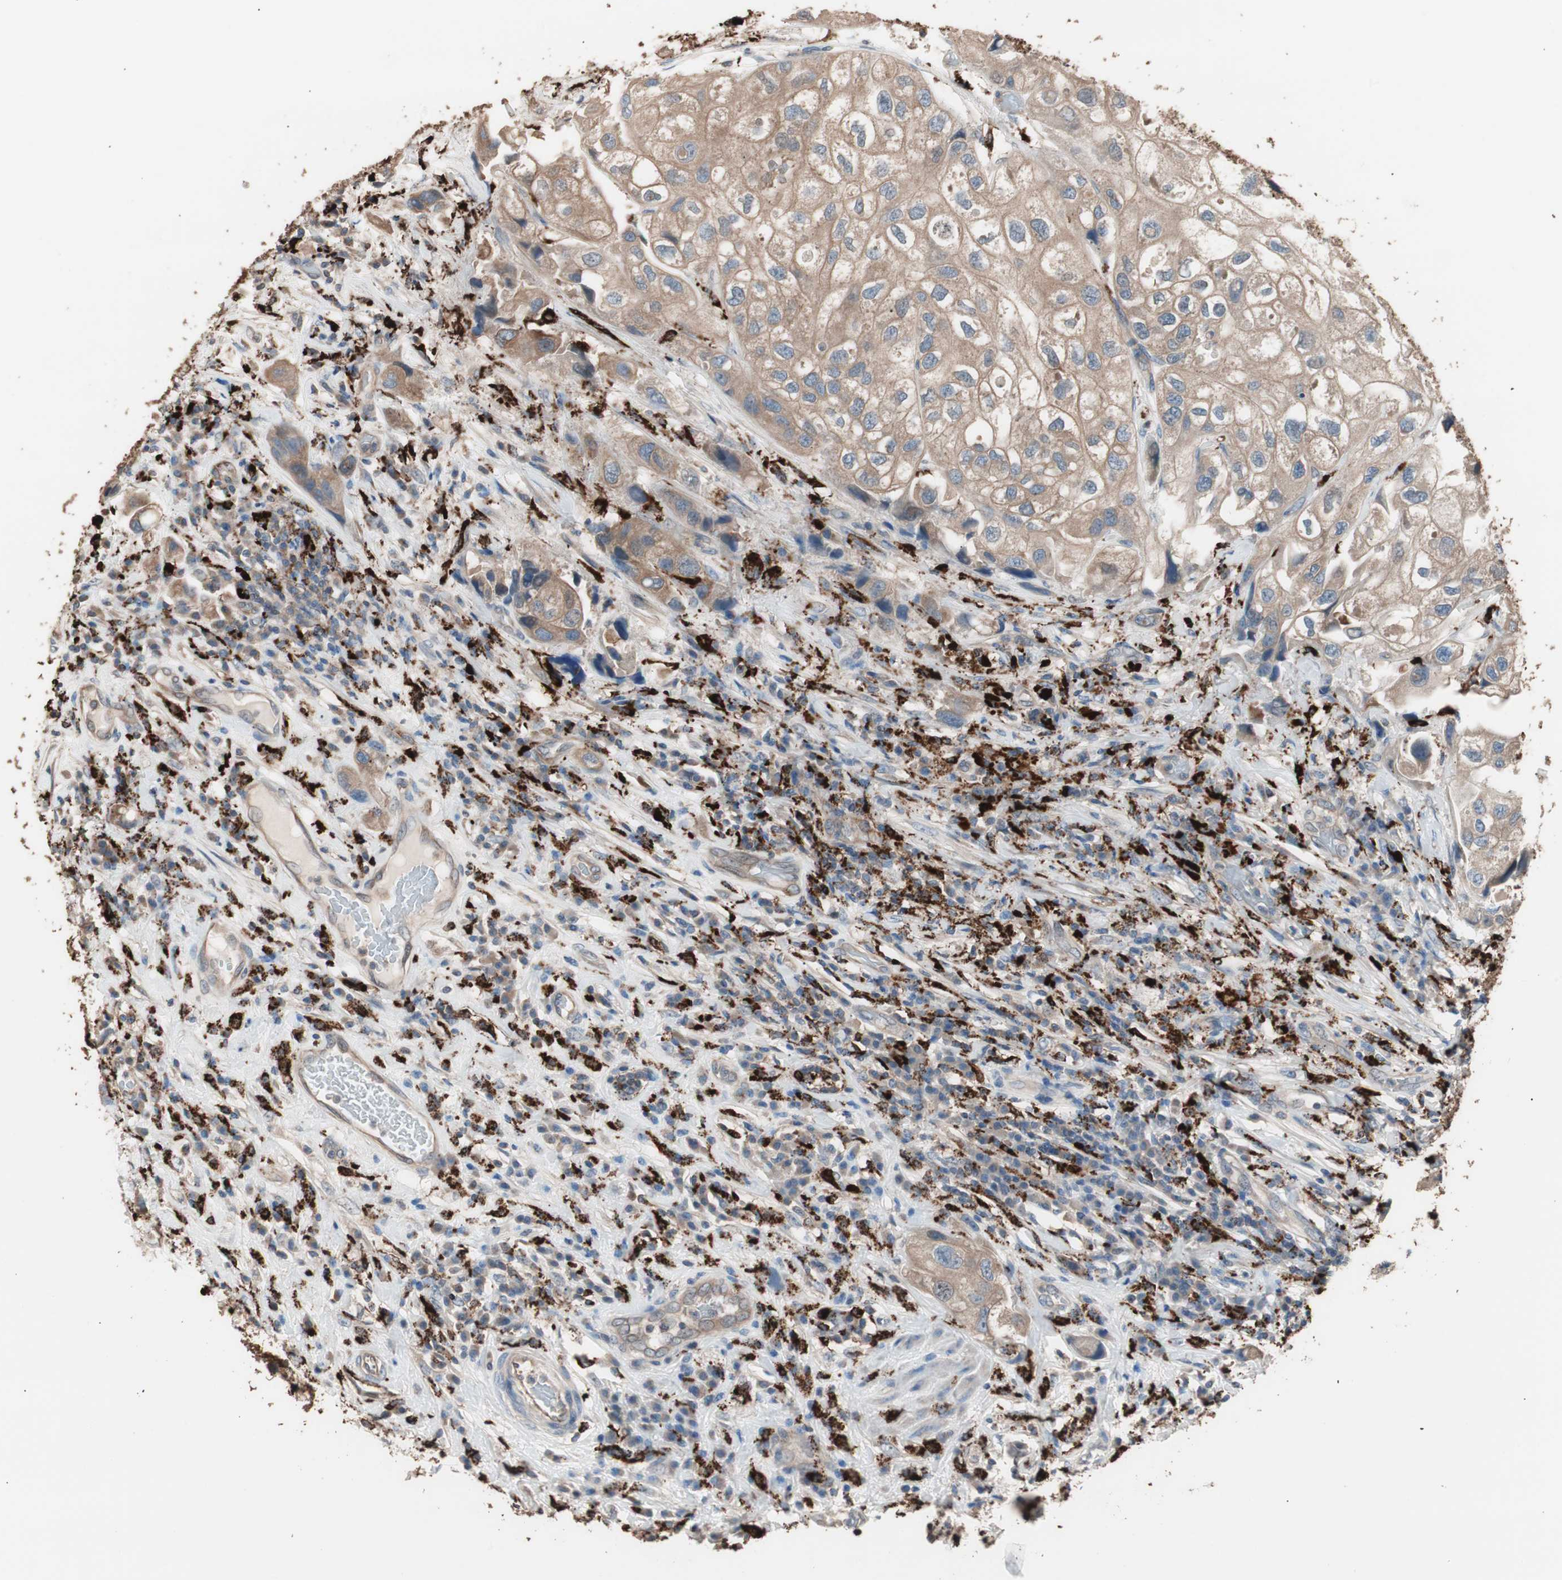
{"staining": {"intensity": "moderate", "quantity": ">75%", "location": "cytoplasmic/membranous"}, "tissue": "urothelial cancer", "cell_type": "Tumor cells", "image_type": "cancer", "snomed": [{"axis": "morphology", "description": "Urothelial carcinoma, High grade"}, {"axis": "topography", "description": "Urinary bladder"}], "caption": "This photomicrograph displays urothelial cancer stained with immunohistochemistry (IHC) to label a protein in brown. The cytoplasmic/membranous of tumor cells show moderate positivity for the protein. Nuclei are counter-stained blue.", "gene": "CCT3", "patient": {"sex": "female", "age": 64}}